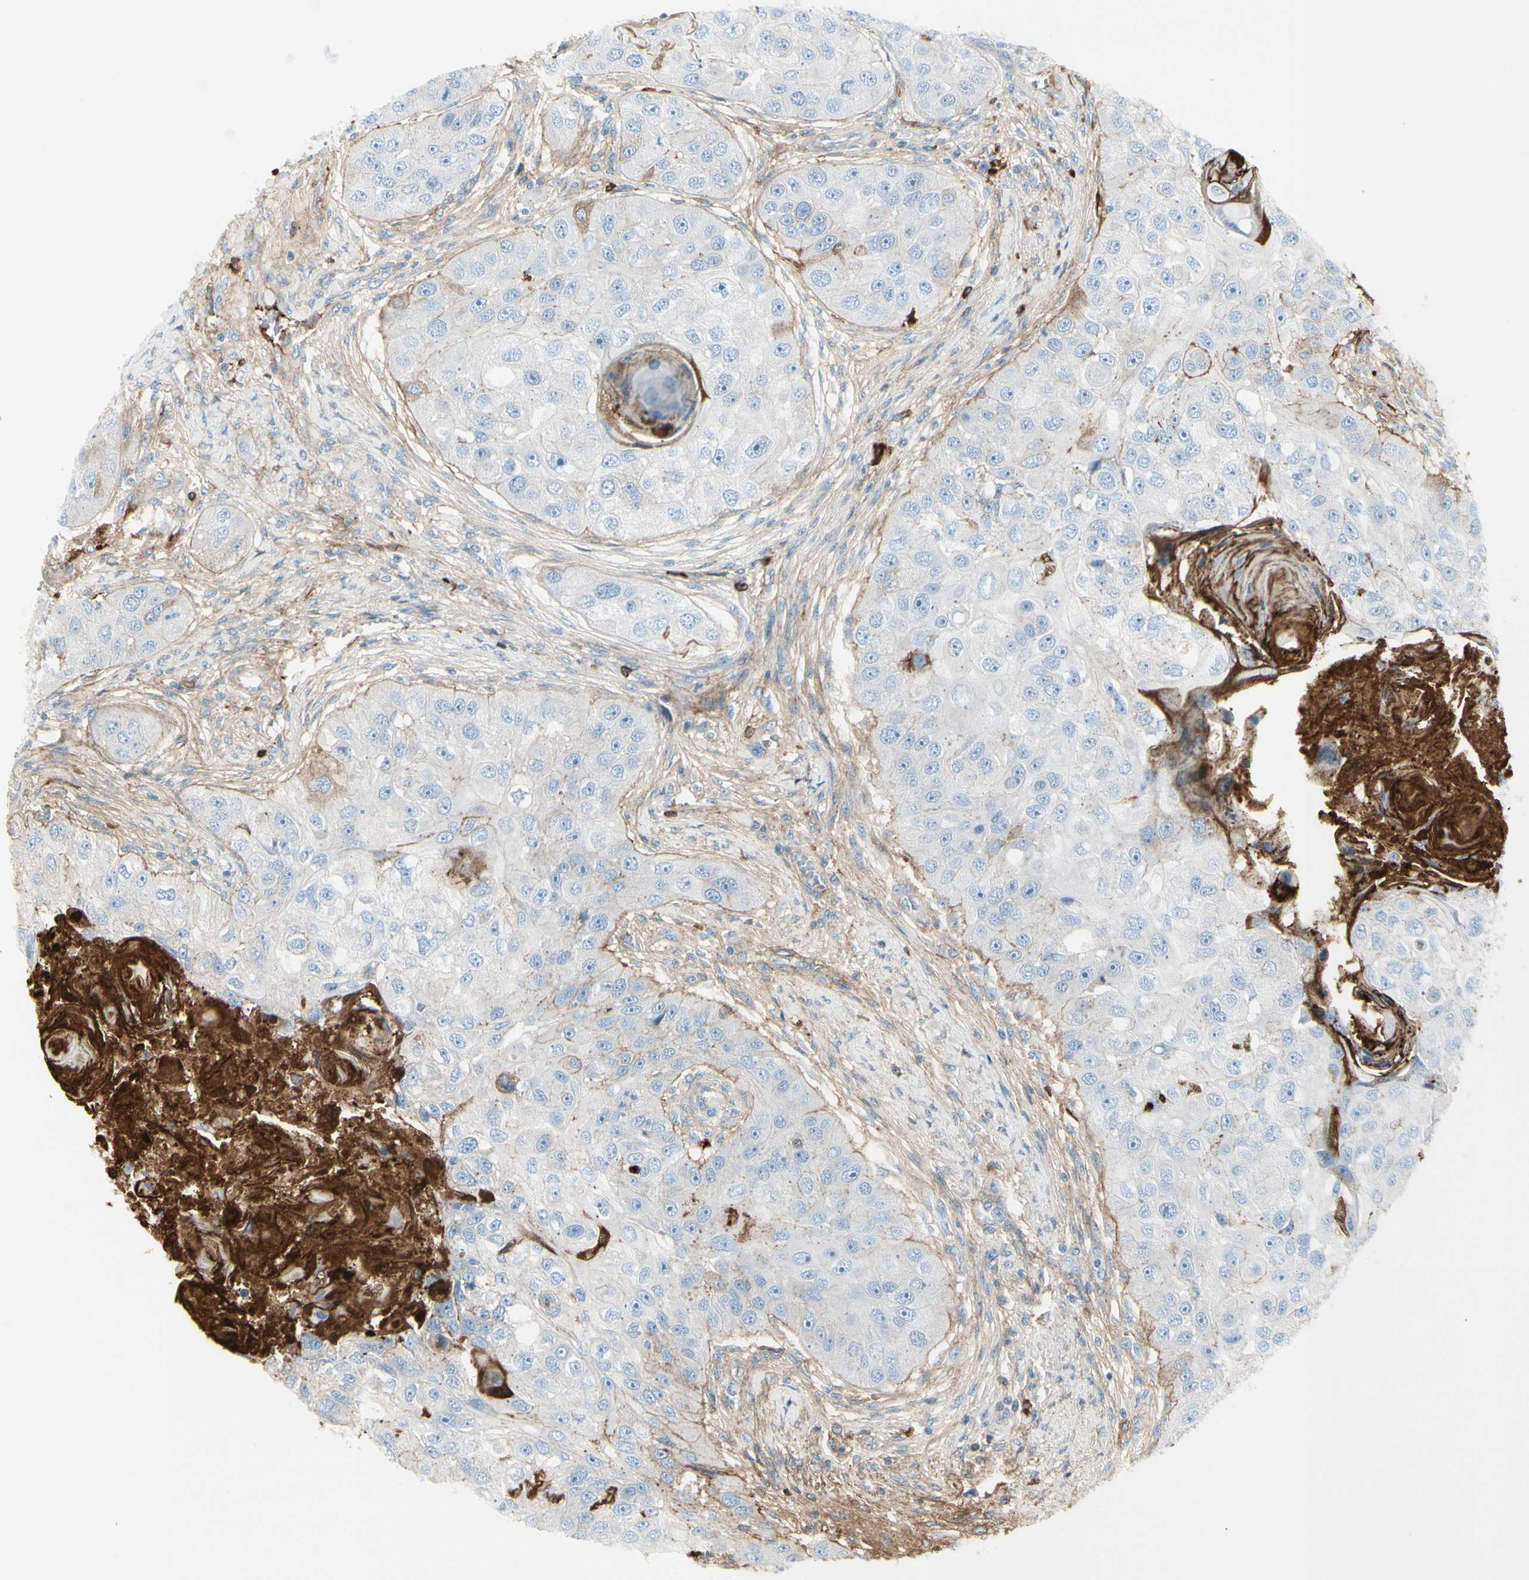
{"staining": {"intensity": "weak", "quantity": "<25%", "location": "cytoplasmic/membranous"}, "tissue": "head and neck cancer", "cell_type": "Tumor cells", "image_type": "cancer", "snomed": [{"axis": "morphology", "description": "Normal tissue, NOS"}, {"axis": "morphology", "description": "Squamous cell carcinoma, NOS"}, {"axis": "topography", "description": "Skeletal muscle"}, {"axis": "topography", "description": "Head-Neck"}], "caption": "Head and neck cancer (squamous cell carcinoma) stained for a protein using immunohistochemistry reveals no positivity tumor cells.", "gene": "IGHG1", "patient": {"sex": "male", "age": 51}}